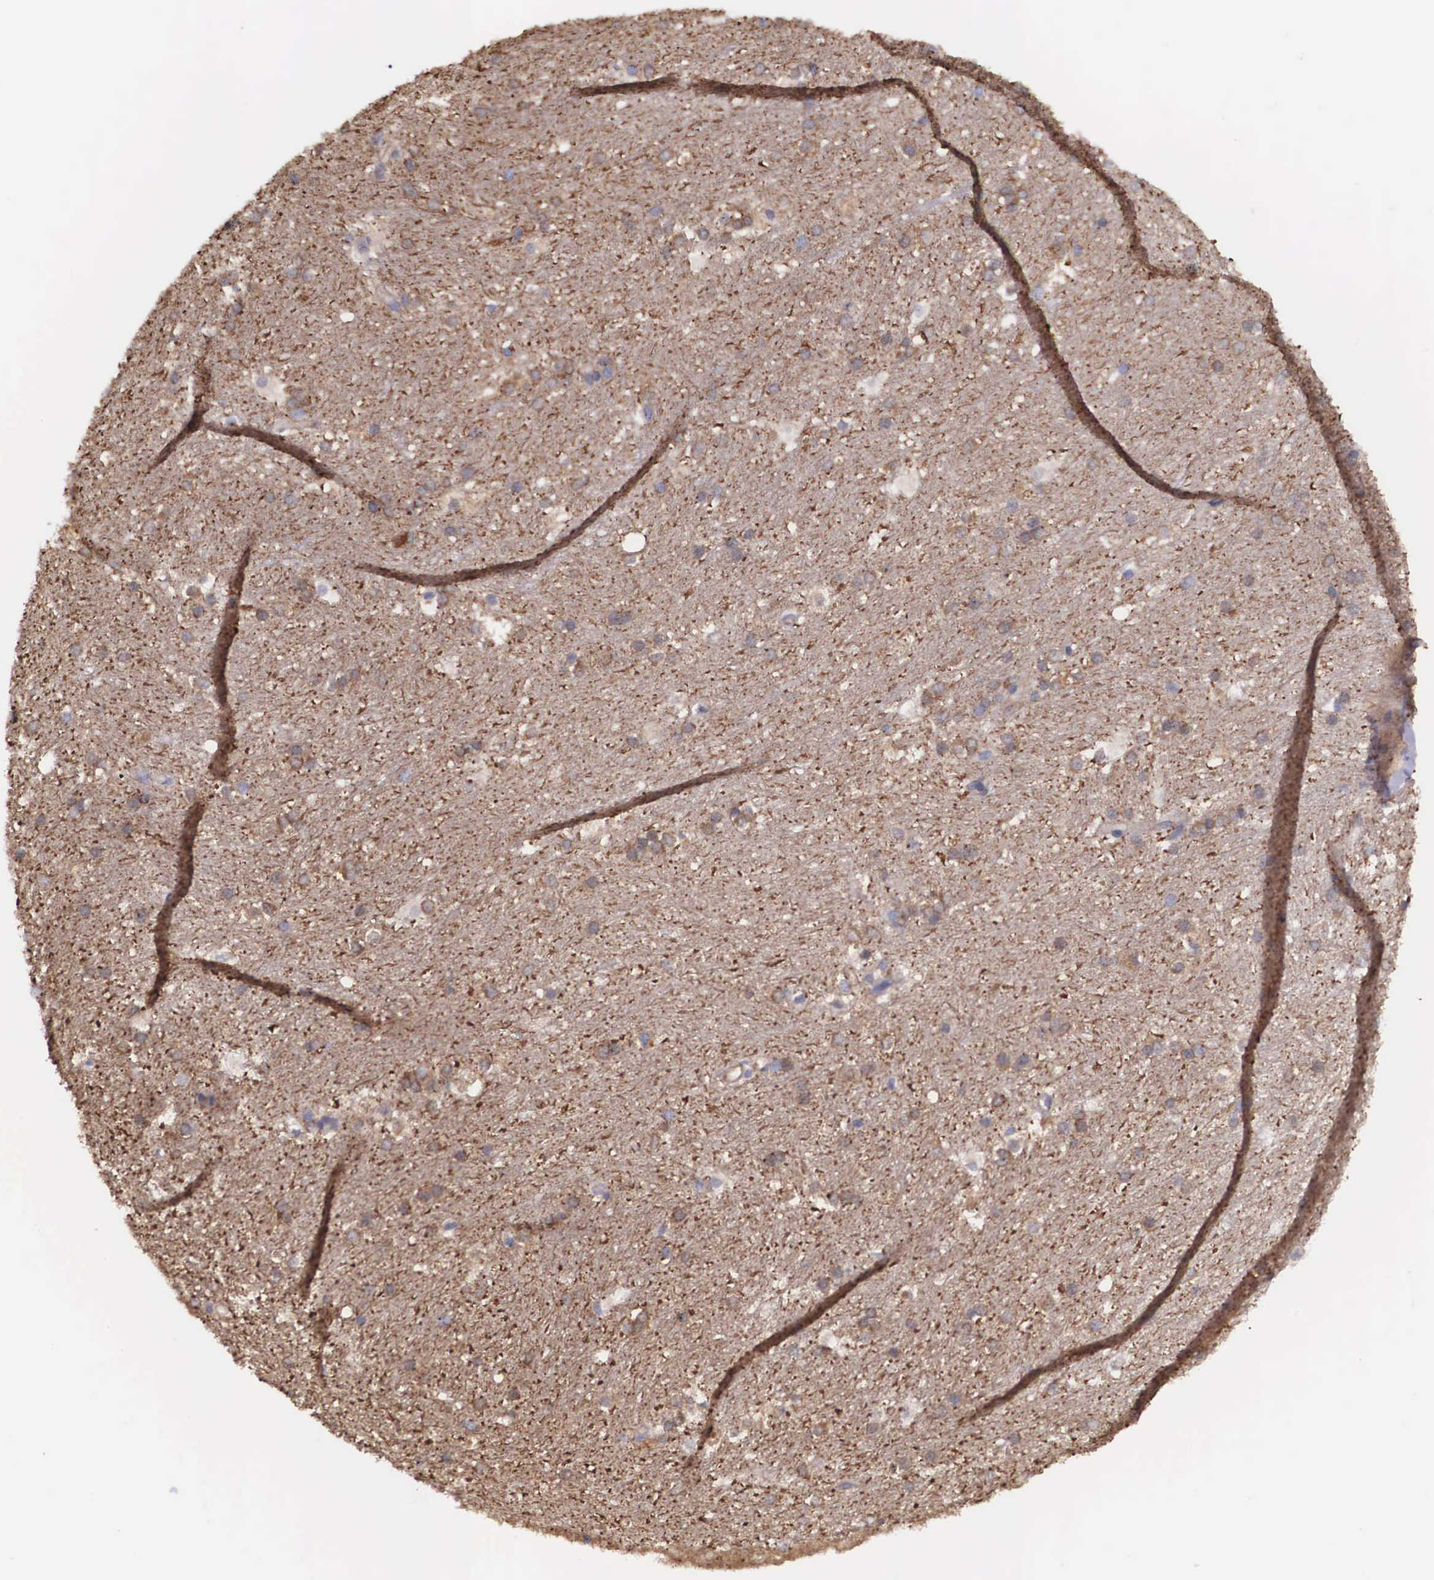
{"staining": {"intensity": "negative", "quantity": "none", "location": "none"}, "tissue": "caudate", "cell_type": "Glial cells", "image_type": "normal", "snomed": [{"axis": "morphology", "description": "Normal tissue, NOS"}, {"axis": "topography", "description": "Lateral ventricle wall"}], "caption": "IHC histopathology image of unremarkable caudate: human caudate stained with DAB demonstrates no significant protein expression in glial cells. (DAB (3,3'-diaminobenzidine) immunohistochemistry visualized using brightfield microscopy, high magnification).", "gene": "BCAR1", "patient": {"sex": "female", "age": 19}}